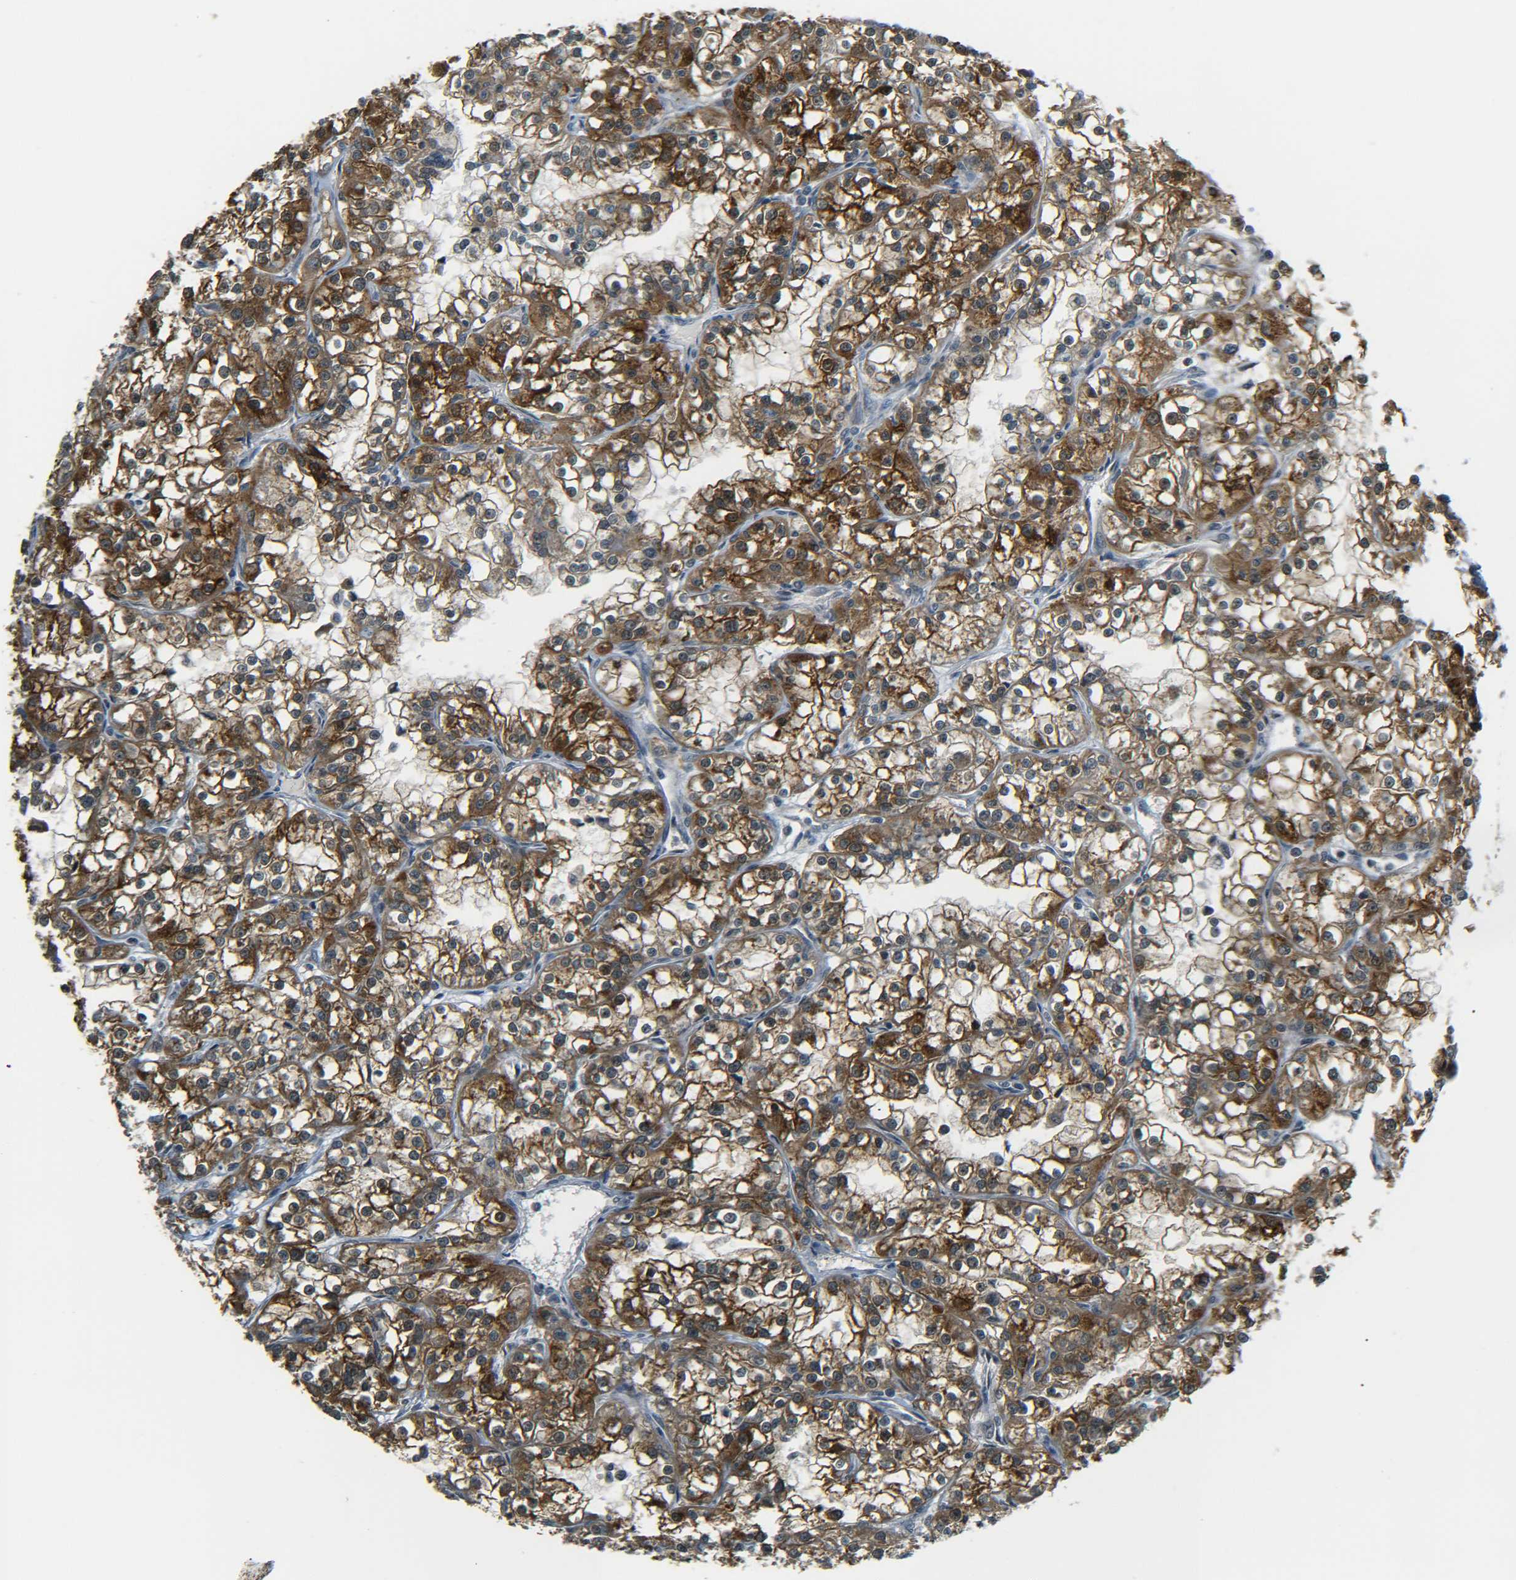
{"staining": {"intensity": "strong", "quantity": ">75%", "location": "cytoplasmic/membranous"}, "tissue": "renal cancer", "cell_type": "Tumor cells", "image_type": "cancer", "snomed": [{"axis": "morphology", "description": "Adenocarcinoma, NOS"}, {"axis": "topography", "description": "Kidney"}], "caption": "Strong cytoplasmic/membranous staining for a protein is appreciated in approximately >75% of tumor cells of renal cancer using immunohistochemistry (IHC).", "gene": "DAB2", "patient": {"sex": "female", "age": 52}}